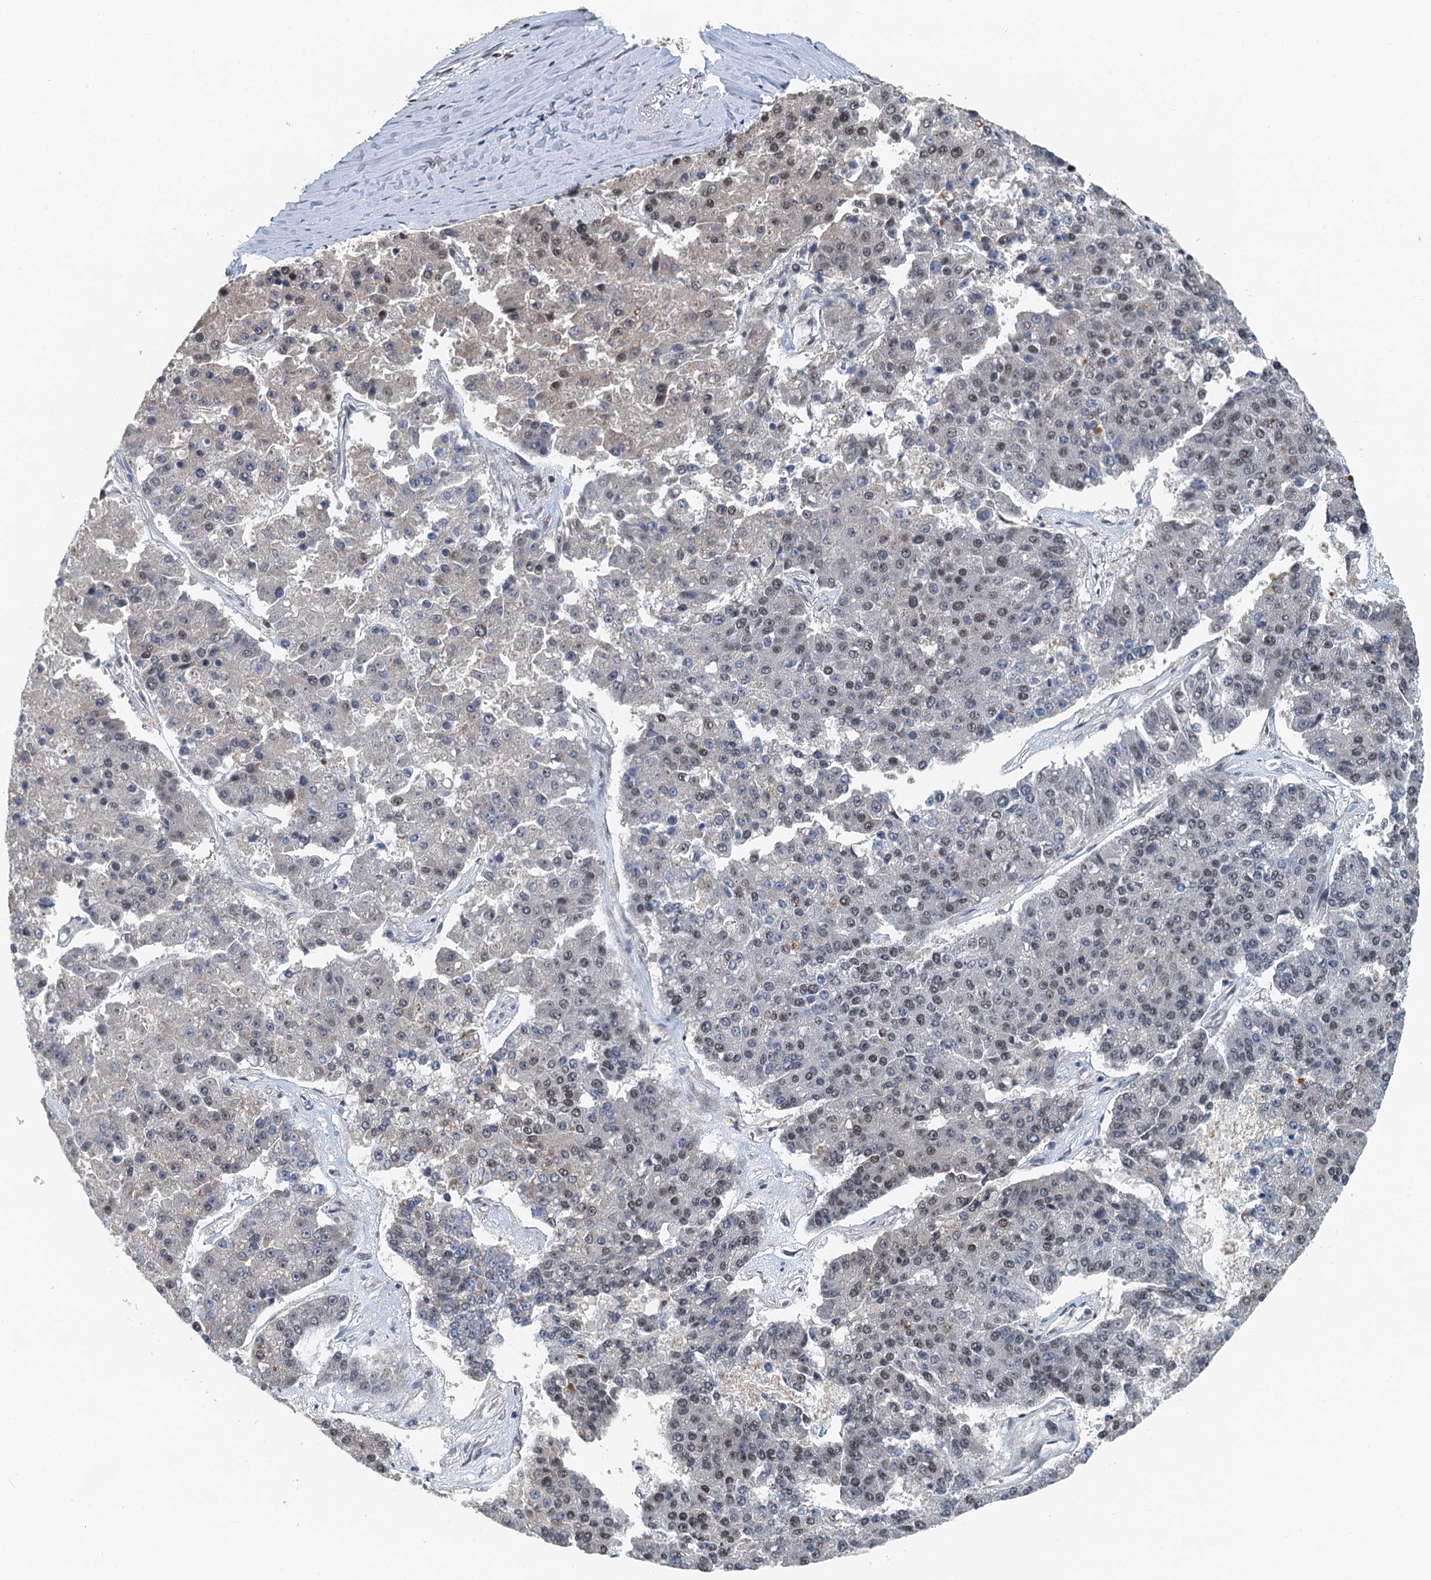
{"staining": {"intensity": "moderate", "quantity": "25%-75%", "location": "nuclear"}, "tissue": "pancreatic cancer", "cell_type": "Tumor cells", "image_type": "cancer", "snomed": [{"axis": "morphology", "description": "Adenocarcinoma, NOS"}, {"axis": "topography", "description": "Pancreas"}], "caption": "Immunohistochemistry (IHC) micrograph of pancreatic cancer stained for a protein (brown), which reveals medium levels of moderate nuclear expression in about 25%-75% of tumor cells.", "gene": "MTA3", "patient": {"sex": "male", "age": 50}}